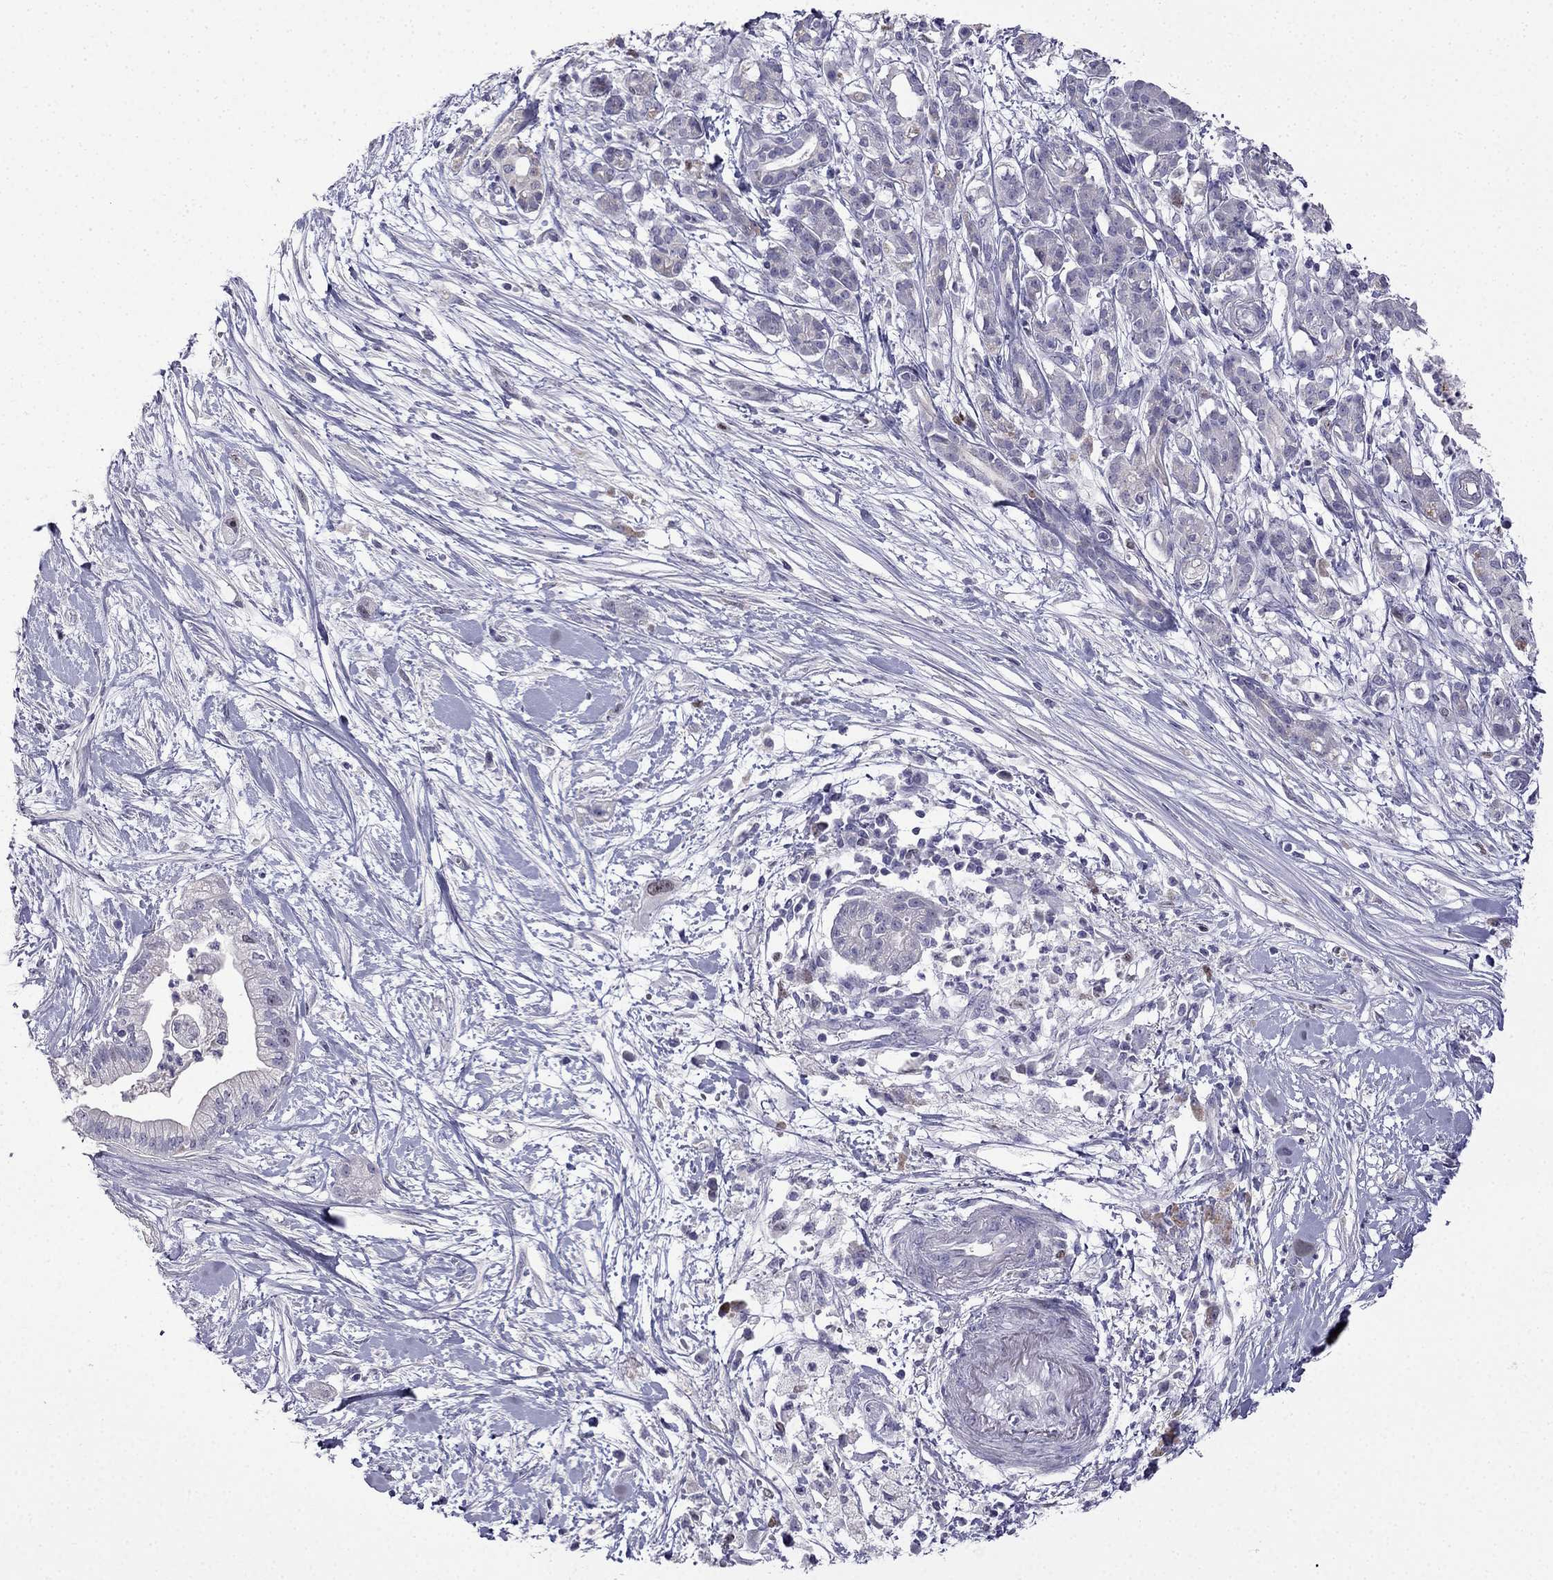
{"staining": {"intensity": "moderate", "quantity": "<25%", "location": "nuclear"}, "tissue": "pancreatic cancer", "cell_type": "Tumor cells", "image_type": "cancer", "snomed": [{"axis": "morphology", "description": "Normal tissue, NOS"}, {"axis": "morphology", "description": "Adenocarcinoma, NOS"}, {"axis": "topography", "description": "Lymph node"}, {"axis": "topography", "description": "Pancreas"}], "caption": "Immunohistochemical staining of human pancreatic cancer (adenocarcinoma) shows low levels of moderate nuclear protein expression in approximately <25% of tumor cells.", "gene": "UHRF1", "patient": {"sex": "female", "age": 58}}